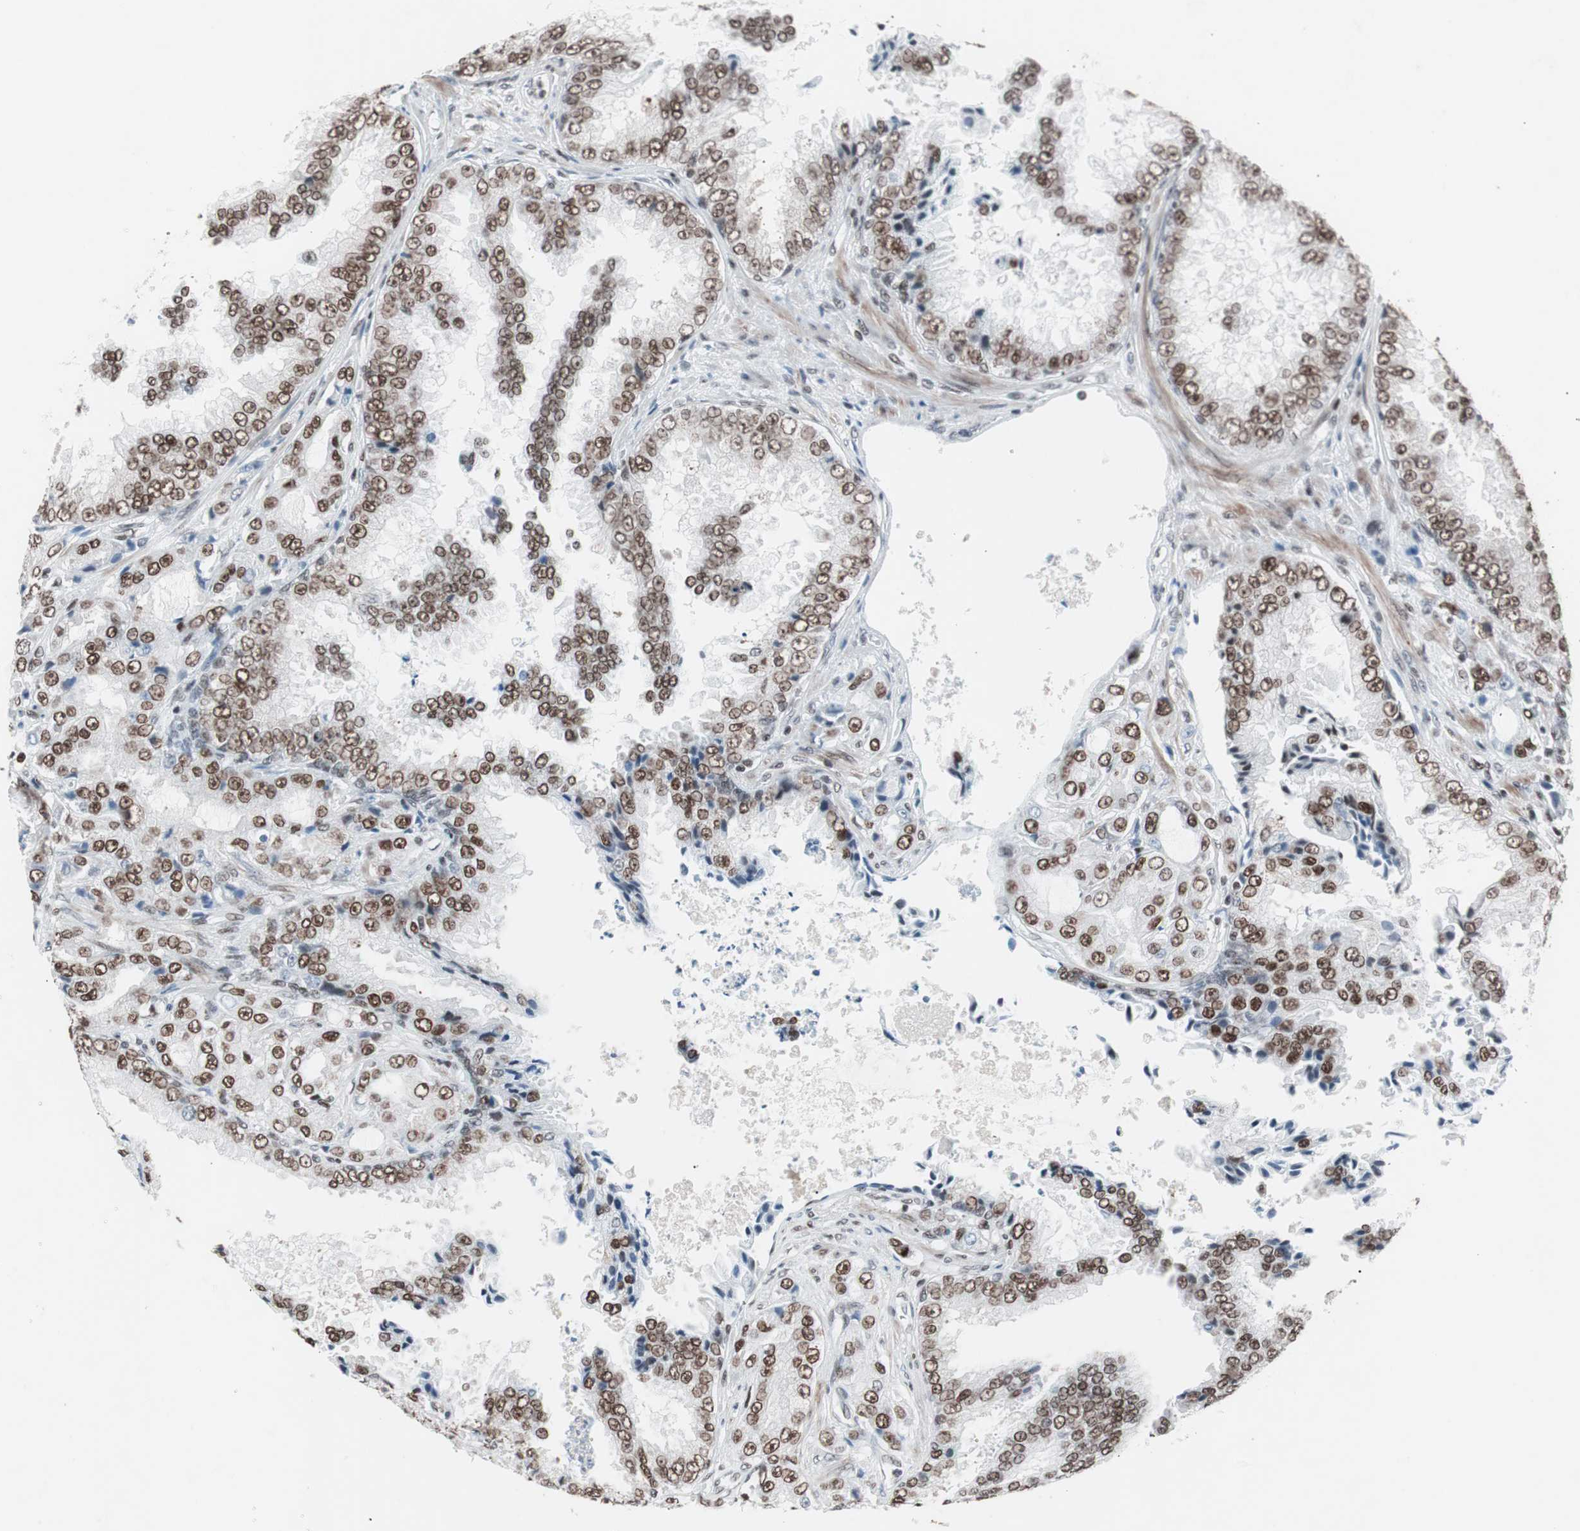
{"staining": {"intensity": "moderate", "quantity": ">75%", "location": "nuclear"}, "tissue": "prostate cancer", "cell_type": "Tumor cells", "image_type": "cancer", "snomed": [{"axis": "morphology", "description": "Adenocarcinoma, High grade"}, {"axis": "topography", "description": "Prostate"}], "caption": "A medium amount of moderate nuclear staining is appreciated in approximately >75% of tumor cells in prostate cancer tissue.", "gene": "ARID1A", "patient": {"sex": "male", "age": 73}}